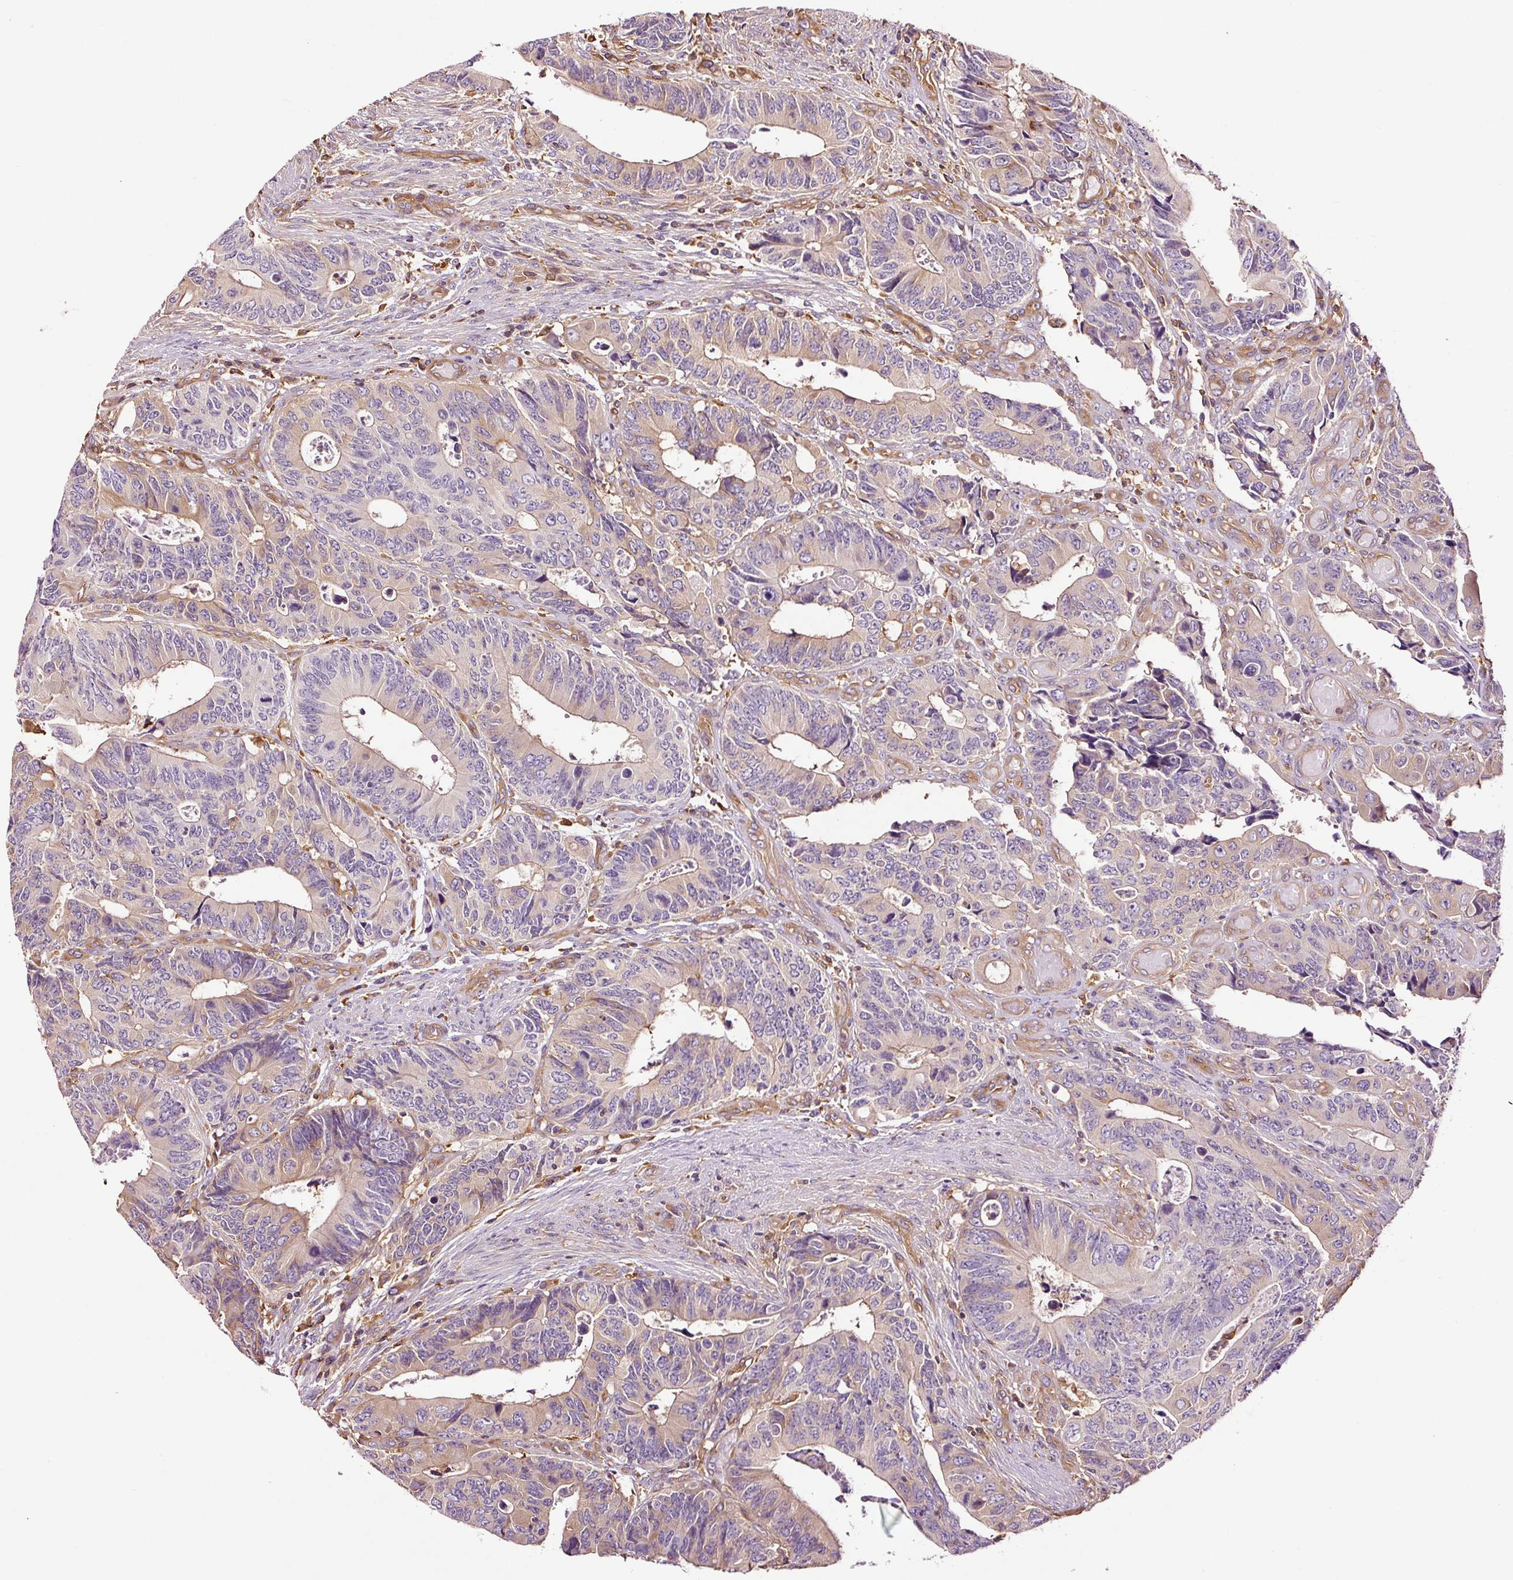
{"staining": {"intensity": "weak", "quantity": "<25%", "location": "cytoplasmic/membranous"}, "tissue": "colorectal cancer", "cell_type": "Tumor cells", "image_type": "cancer", "snomed": [{"axis": "morphology", "description": "Adenocarcinoma, NOS"}, {"axis": "topography", "description": "Colon"}], "caption": "High power microscopy micrograph of an immunohistochemistry image of colorectal cancer (adenocarcinoma), revealing no significant staining in tumor cells.", "gene": "METAP1", "patient": {"sex": "male", "age": 87}}